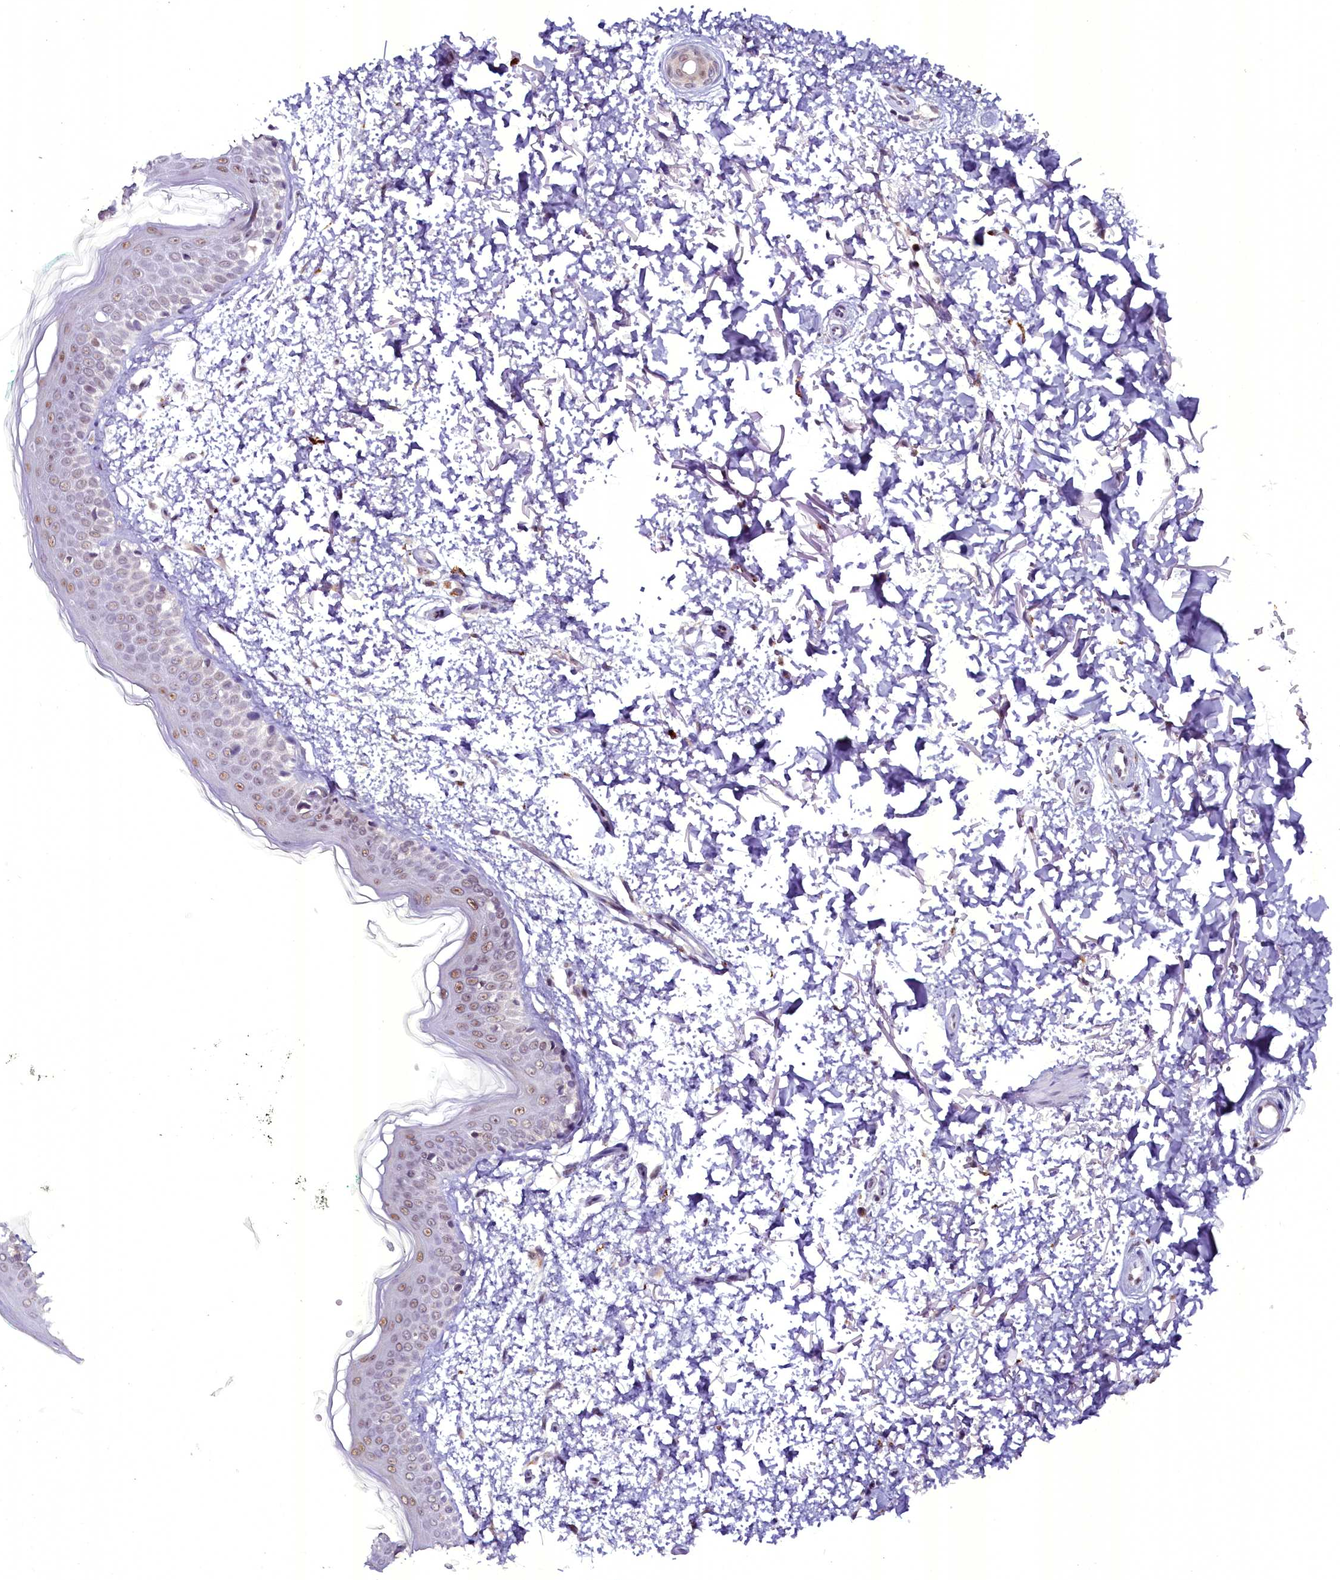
{"staining": {"intensity": "moderate", "quantity": ">75%", "location": "nuclear"}, "tissue": "skin", "cell_type": "Fibroblasts", "image_type": "normal", "snomed": [{"axis": "morphology", "description": "Normal tissue, NOS"}, {"axis": "topography", "description": "Skin"}], "caption": "Protein analysis of unremarkable skin reveals moderate nuclear expression in about >75% of fibroblasts.", "gene": "NCBP1", "patient": {"sex": "male", "age": 66}}